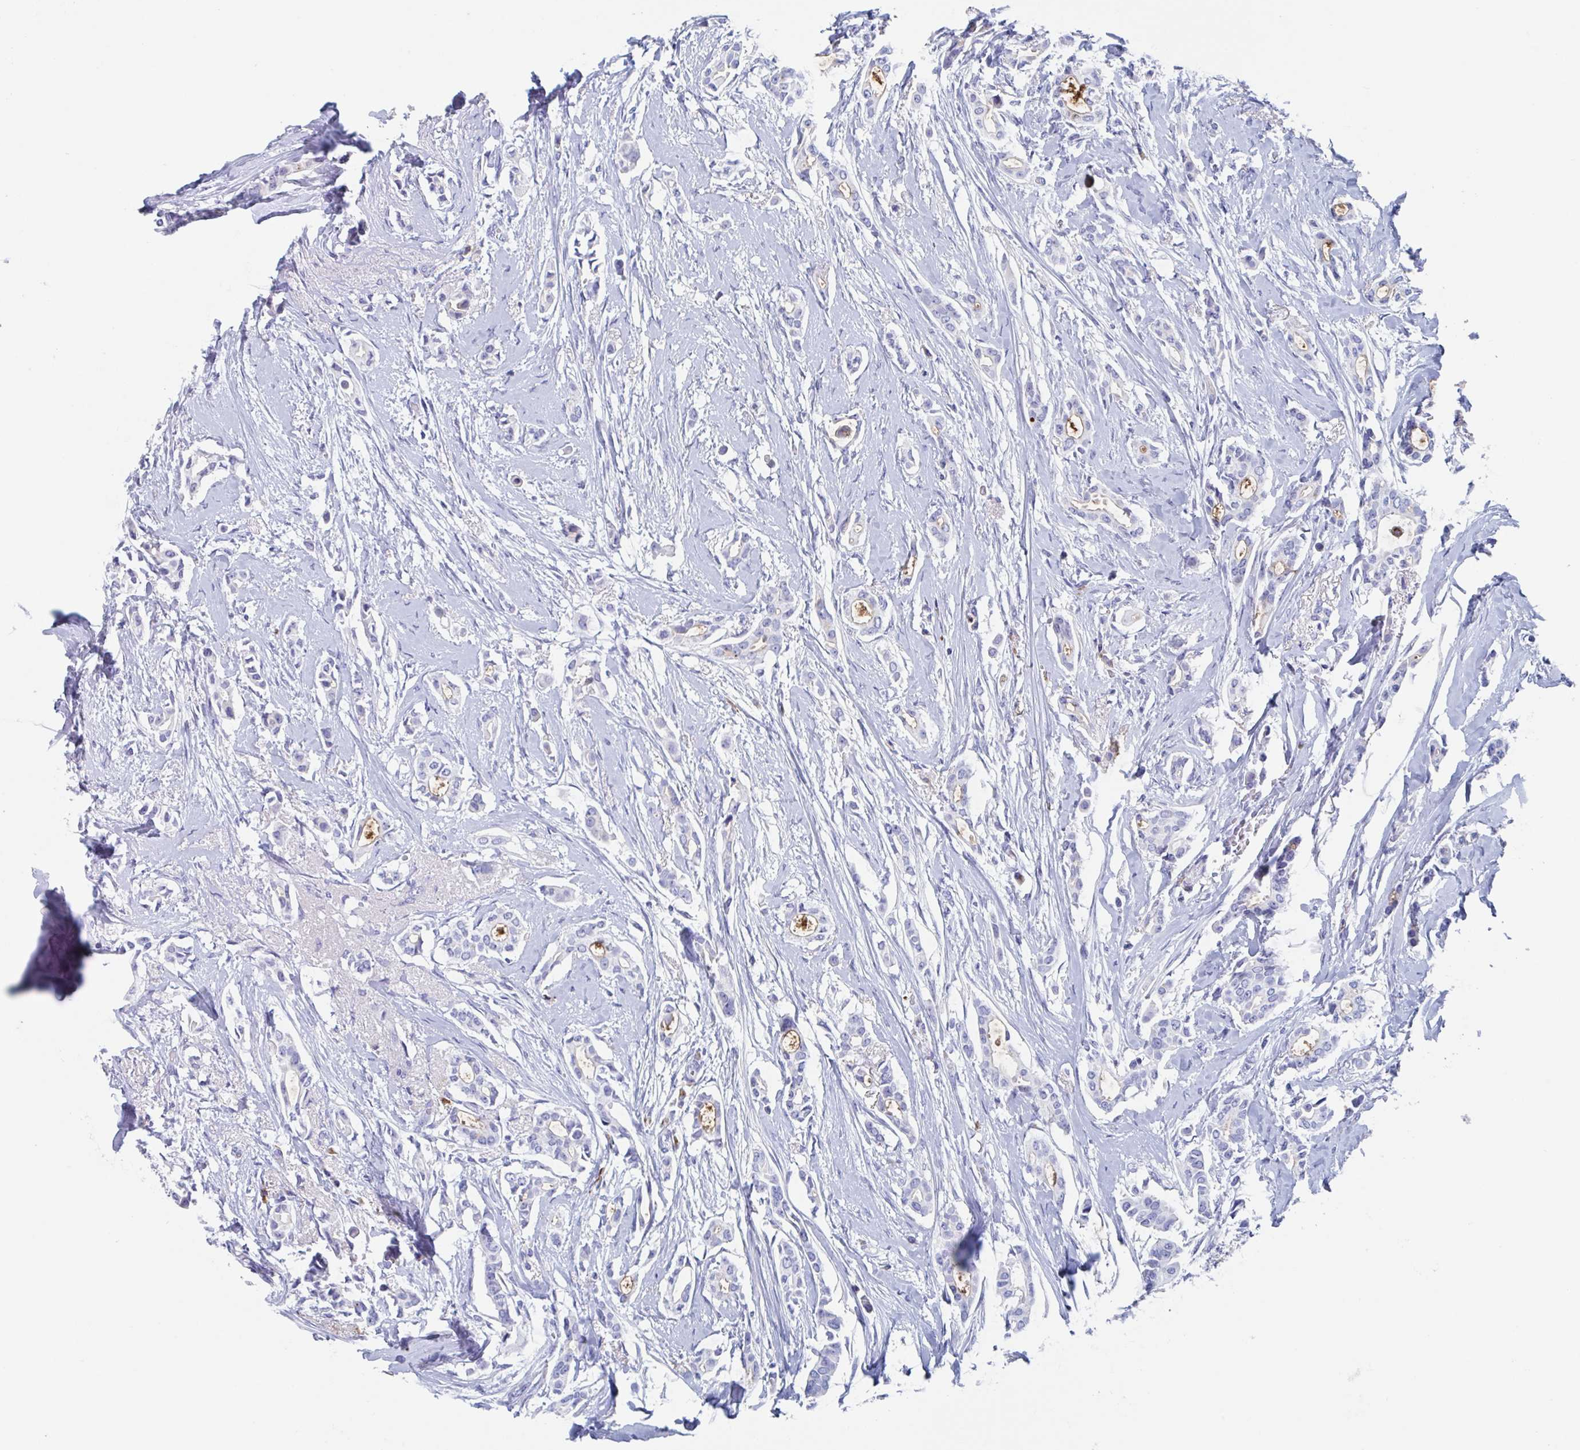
{"staining": {"intensity": "negative", "quantity": "none", "location": "none"}, "tissue": "breast cancer", "cell_type": "Tumor cells", "image_type": "cancer", "snomed": [{"axis": "morphology", "description": "Duct carcinoma"}, {"axis": "topography", "description": "Breast"}], "caption": "Protein analysis of intraductal carcinoma (breast) exhibits no significant positivity in tumor cells.", "gene": "NT5C3B", "patient": {"sex": "female", "age": 64}}